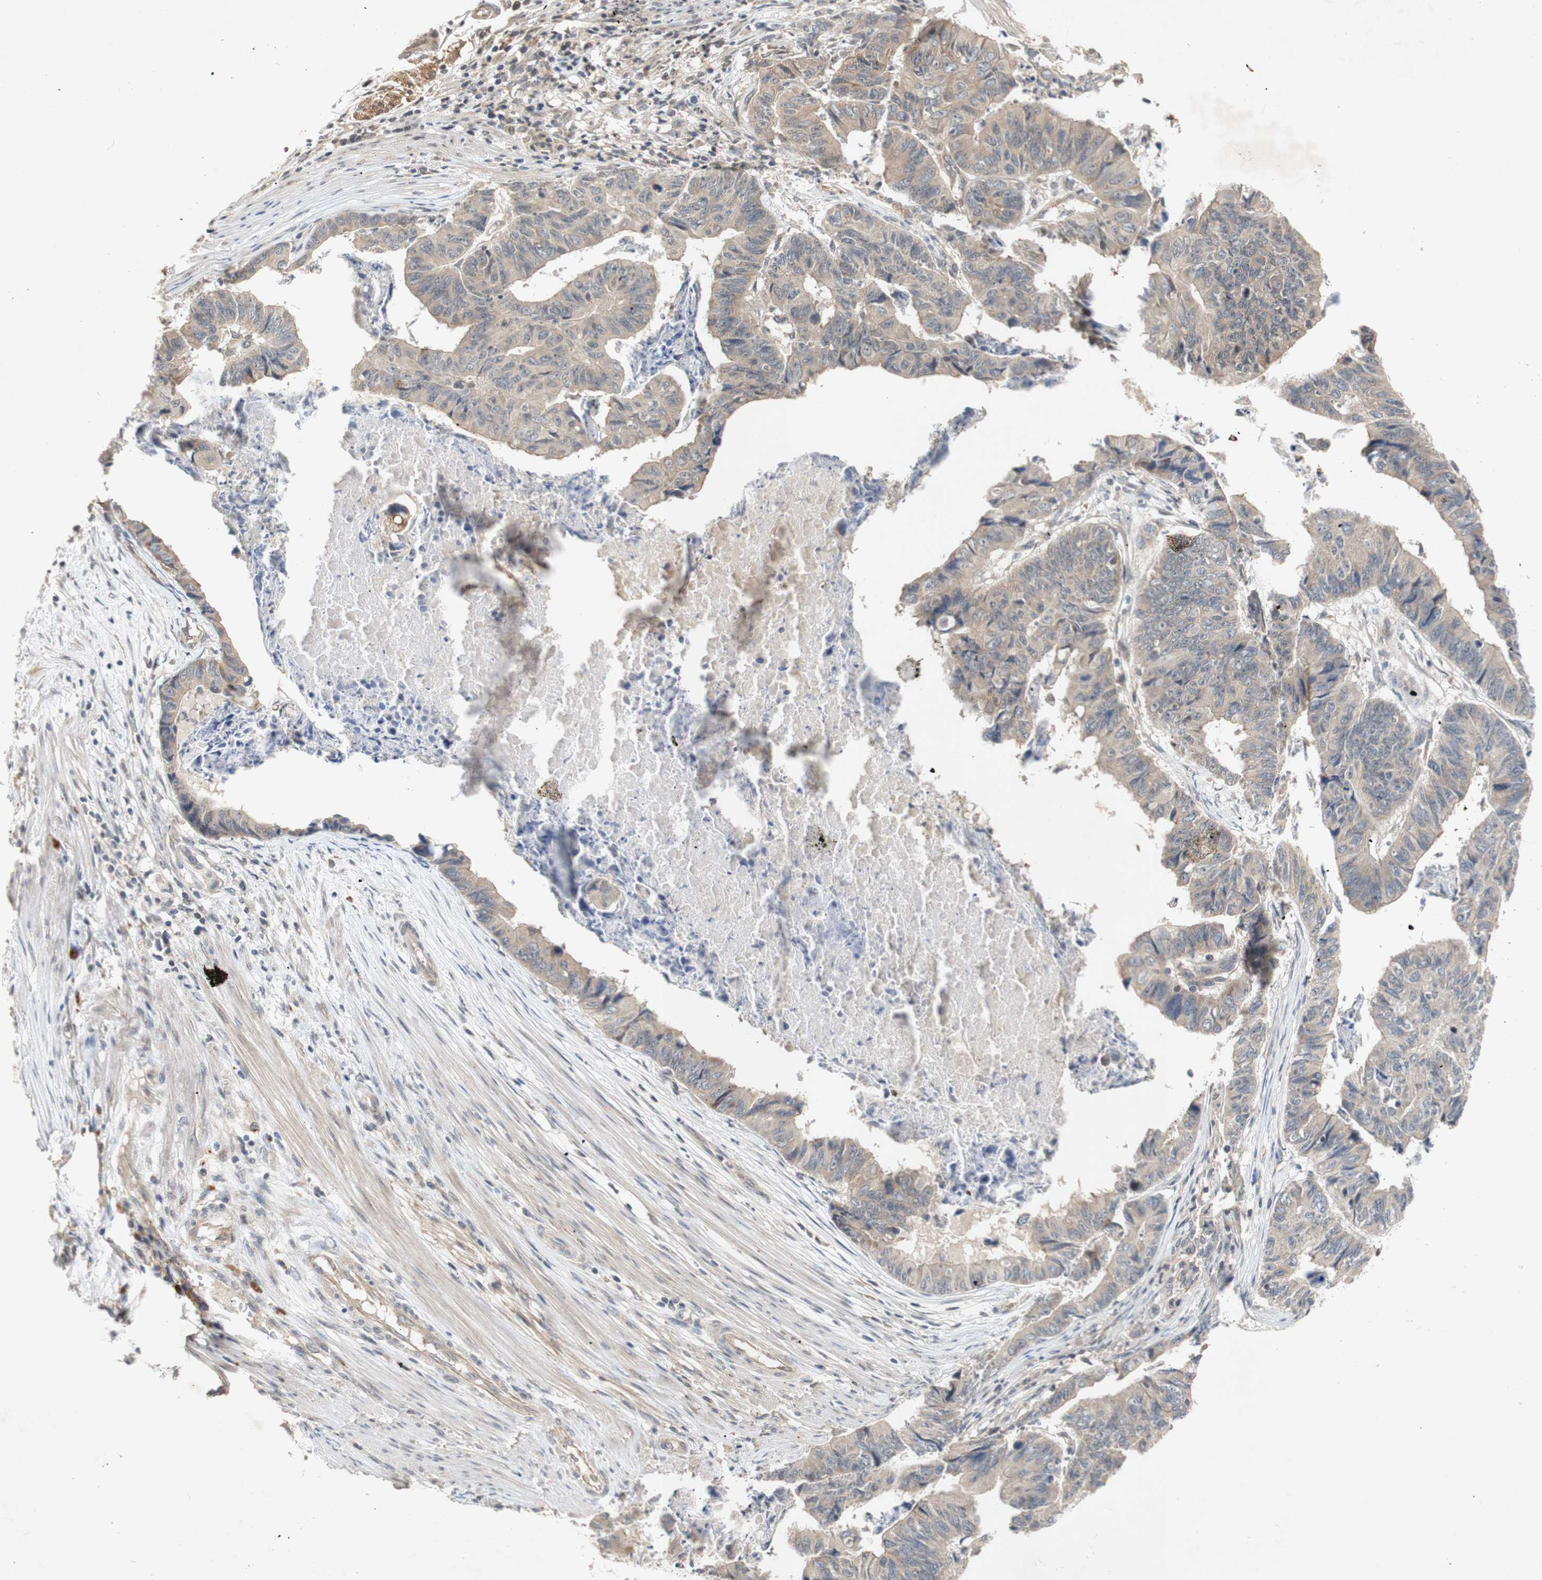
{"staining": {"intensity": "moderate", "quantity": ">75%", "location": "cytoplasmic/membranous"}, "tissue": "stomach cancer", "cell_type": "Tumor cells", "image_type": "cancer", "snomed": [{"axis": "morphology", "description": "Adenocarcinoma, NOS"}, {"axis": "topography", "description": "Stomach, lower"}], "caption": "Moderate cytoplasmic/membranous positivity for a protein is seen in approximately >75% of tumor cells of stomach adenocarcinoma using IHC.", "gene": "PIN1", "patient": {"sex": "male", "age": 77}}